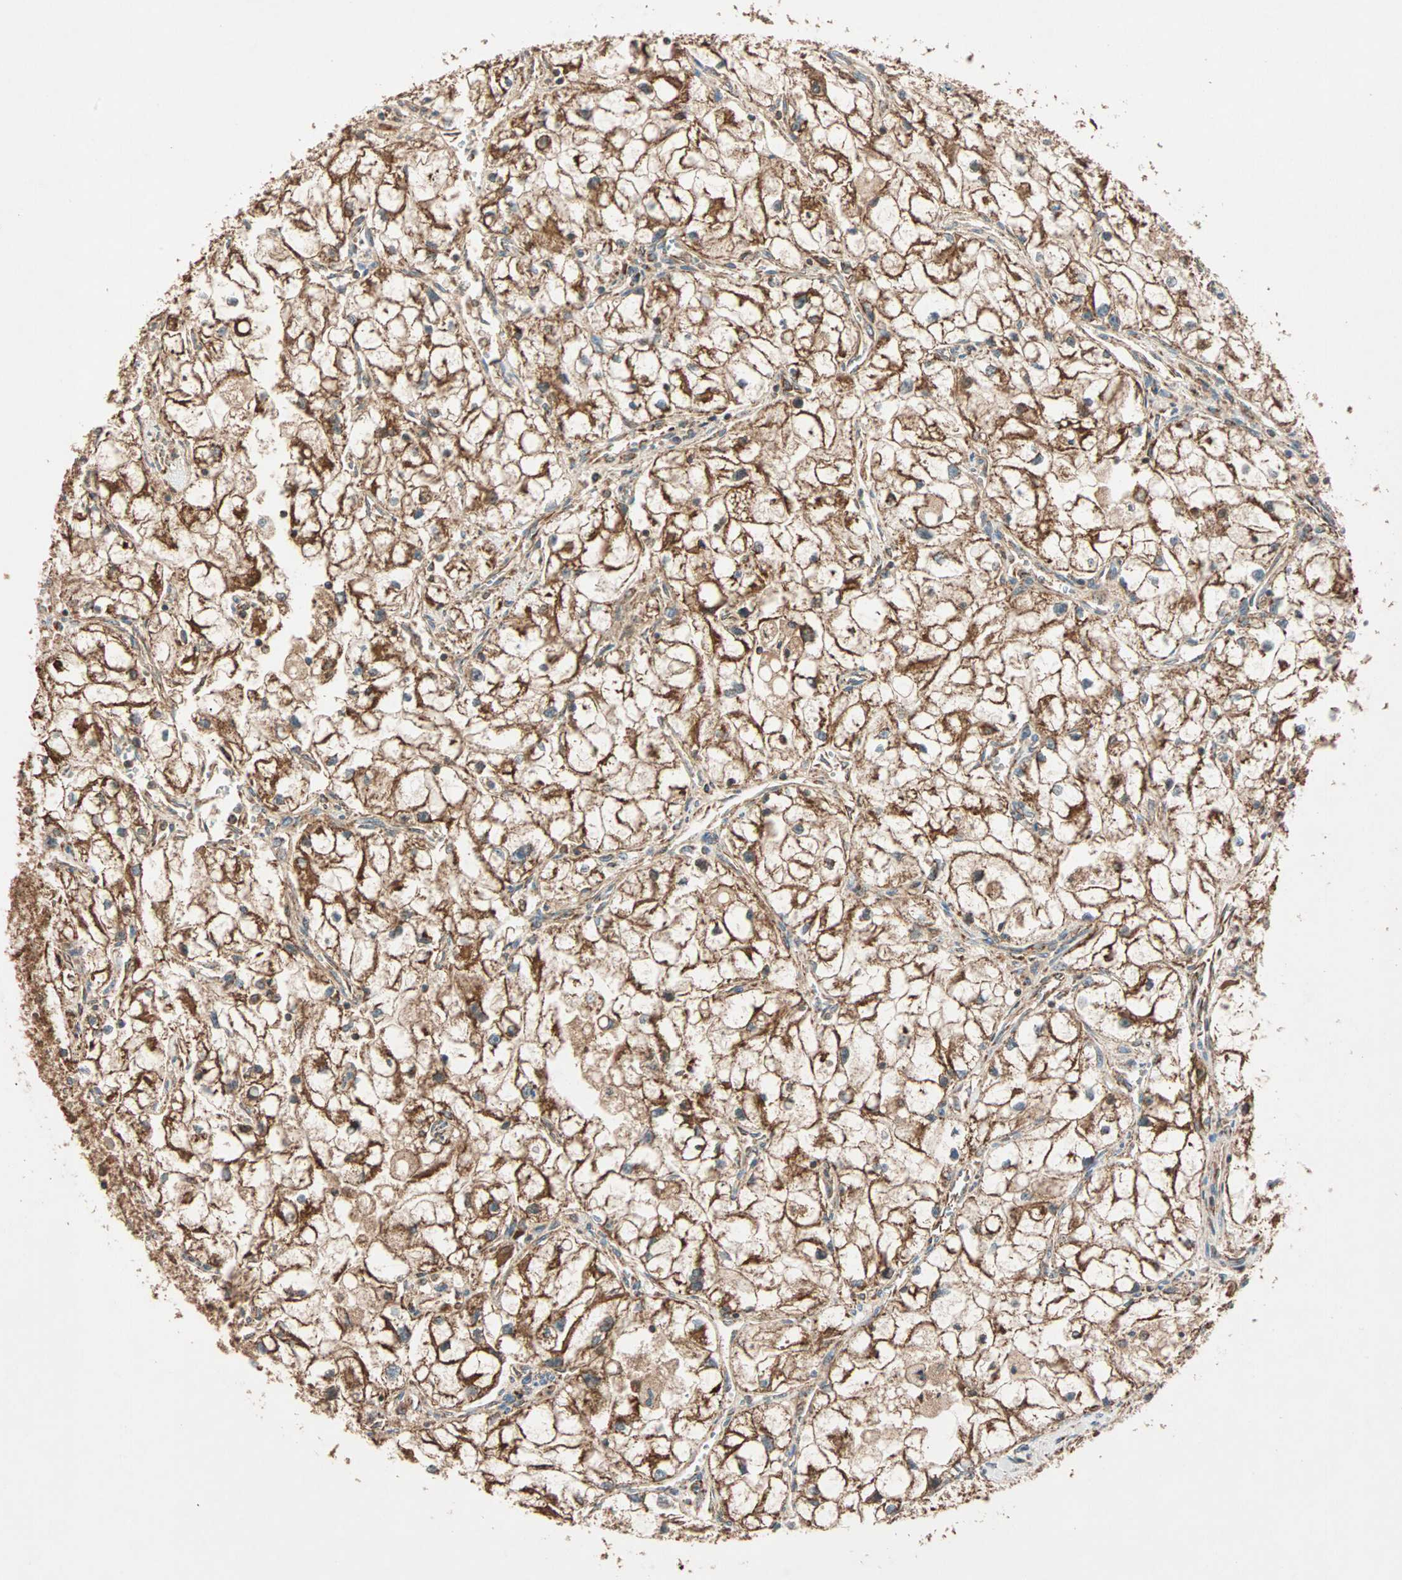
{"staining": {"intensity": "strong", "quantity": ">75%", "location": "cytoplasmic/membranous"}, "tissue": "renal cancer", "cell_type": "Tumor cells", "image_type": "cancer", "snomed": [{"axis": "morphology", "description": "Adenocarcinoma, NOS"}, {"axis": "topography", "description": "Kidney"}], "caption": "Tumor cells show high levels of strong cytoplasmic/membranous staining in about >75% of cells in human adenocarcinoma (renal).", "gene": "MAPK1", "patient": {"sex": "female", "age": 70}}